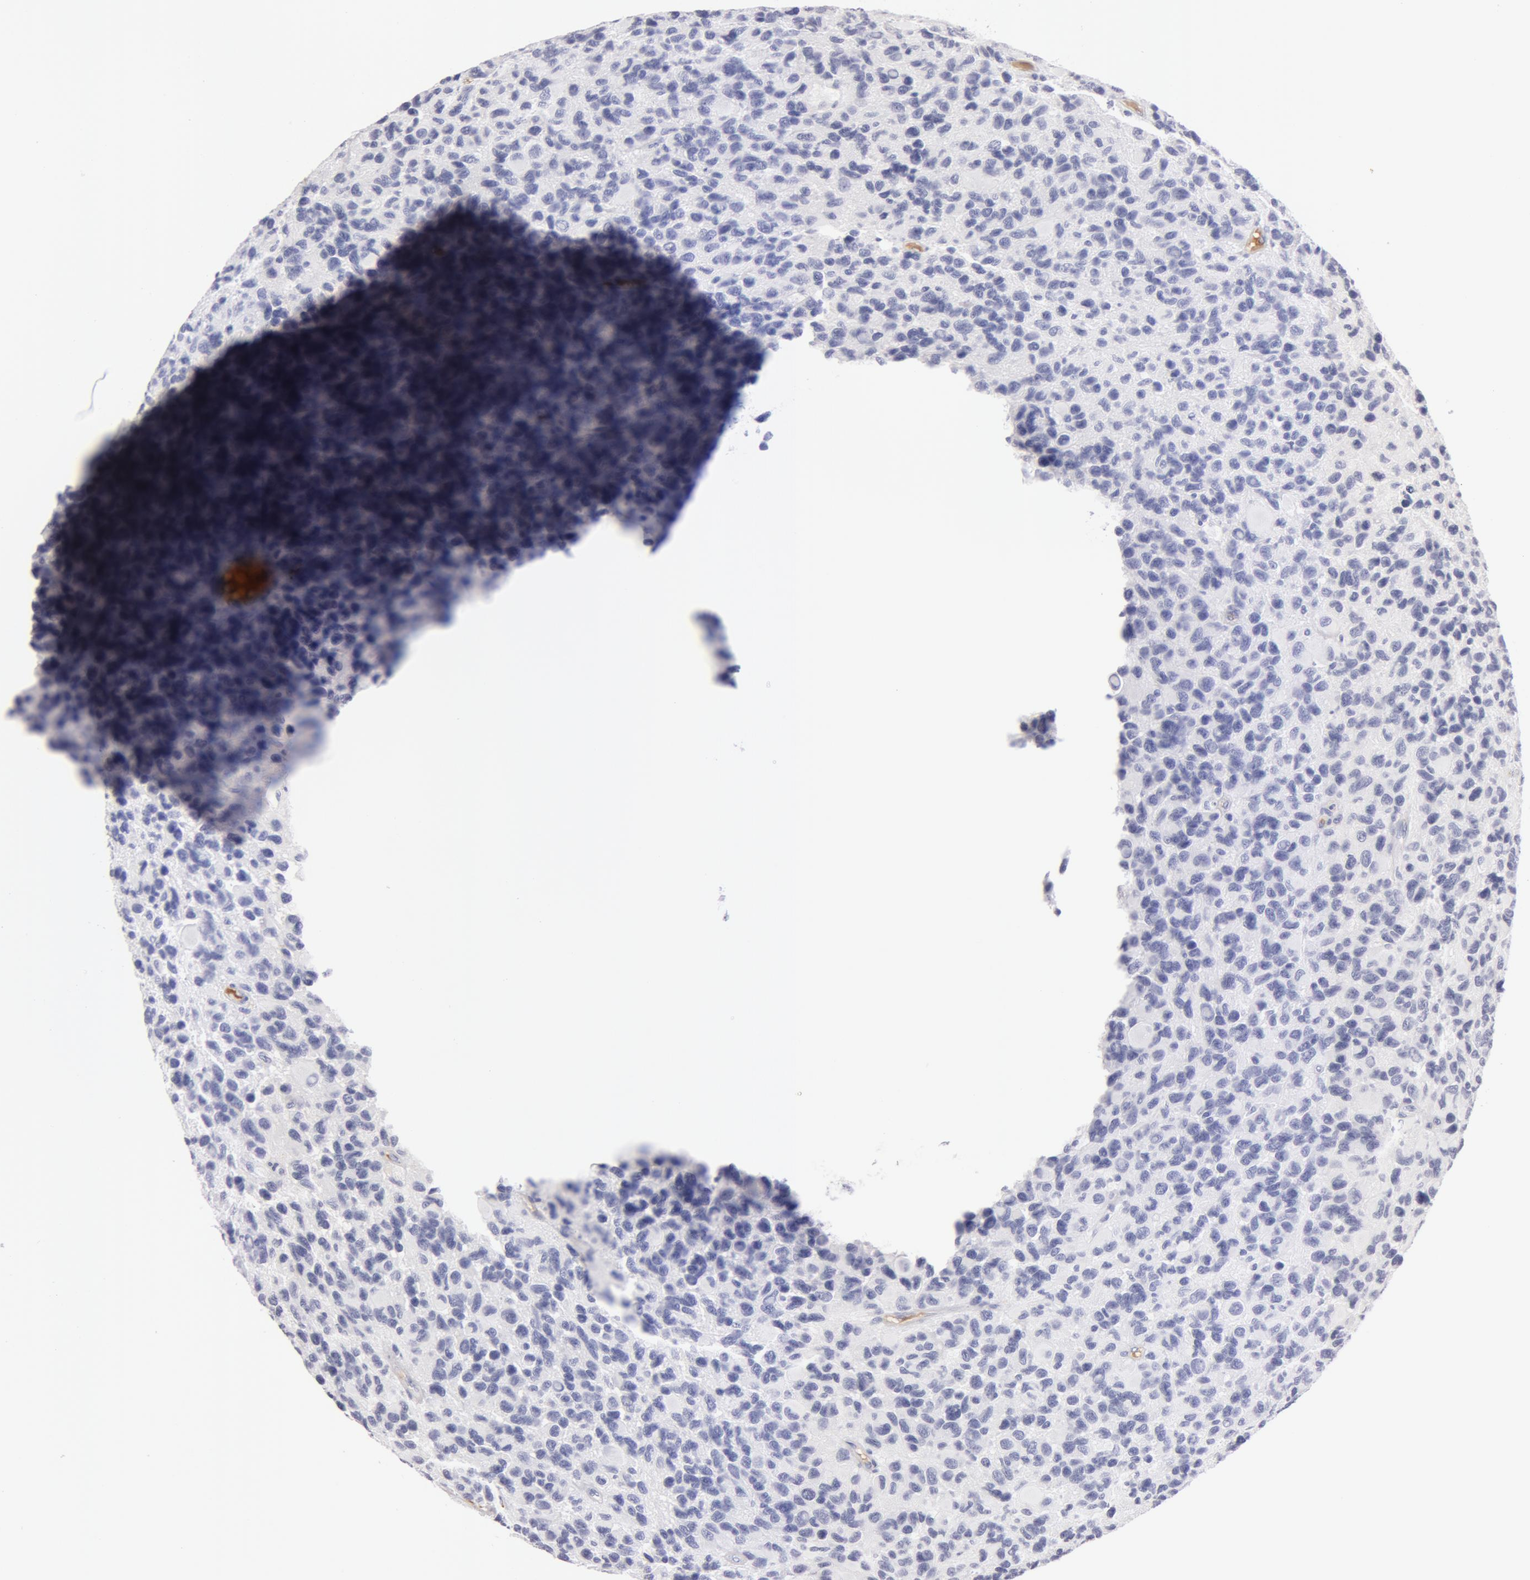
{"staining": {"intensity": "negative", "quantity": "none", "location": "none"}, "tissue": "glioma", "cell_type": "Tumor cells", "image_type": "cancer", "snomed": [{"axis": "morphology", "description": "Glioma, malignant, High grade"}, {"axis": "topography", "description": "Brain"}], "caption": "Histopathology image shows no protein positivity in tumor cells of high-grade glioma (malignant) tissue.", "gene": "AHSG", "patient": {"sex": "male", "age": 77}}